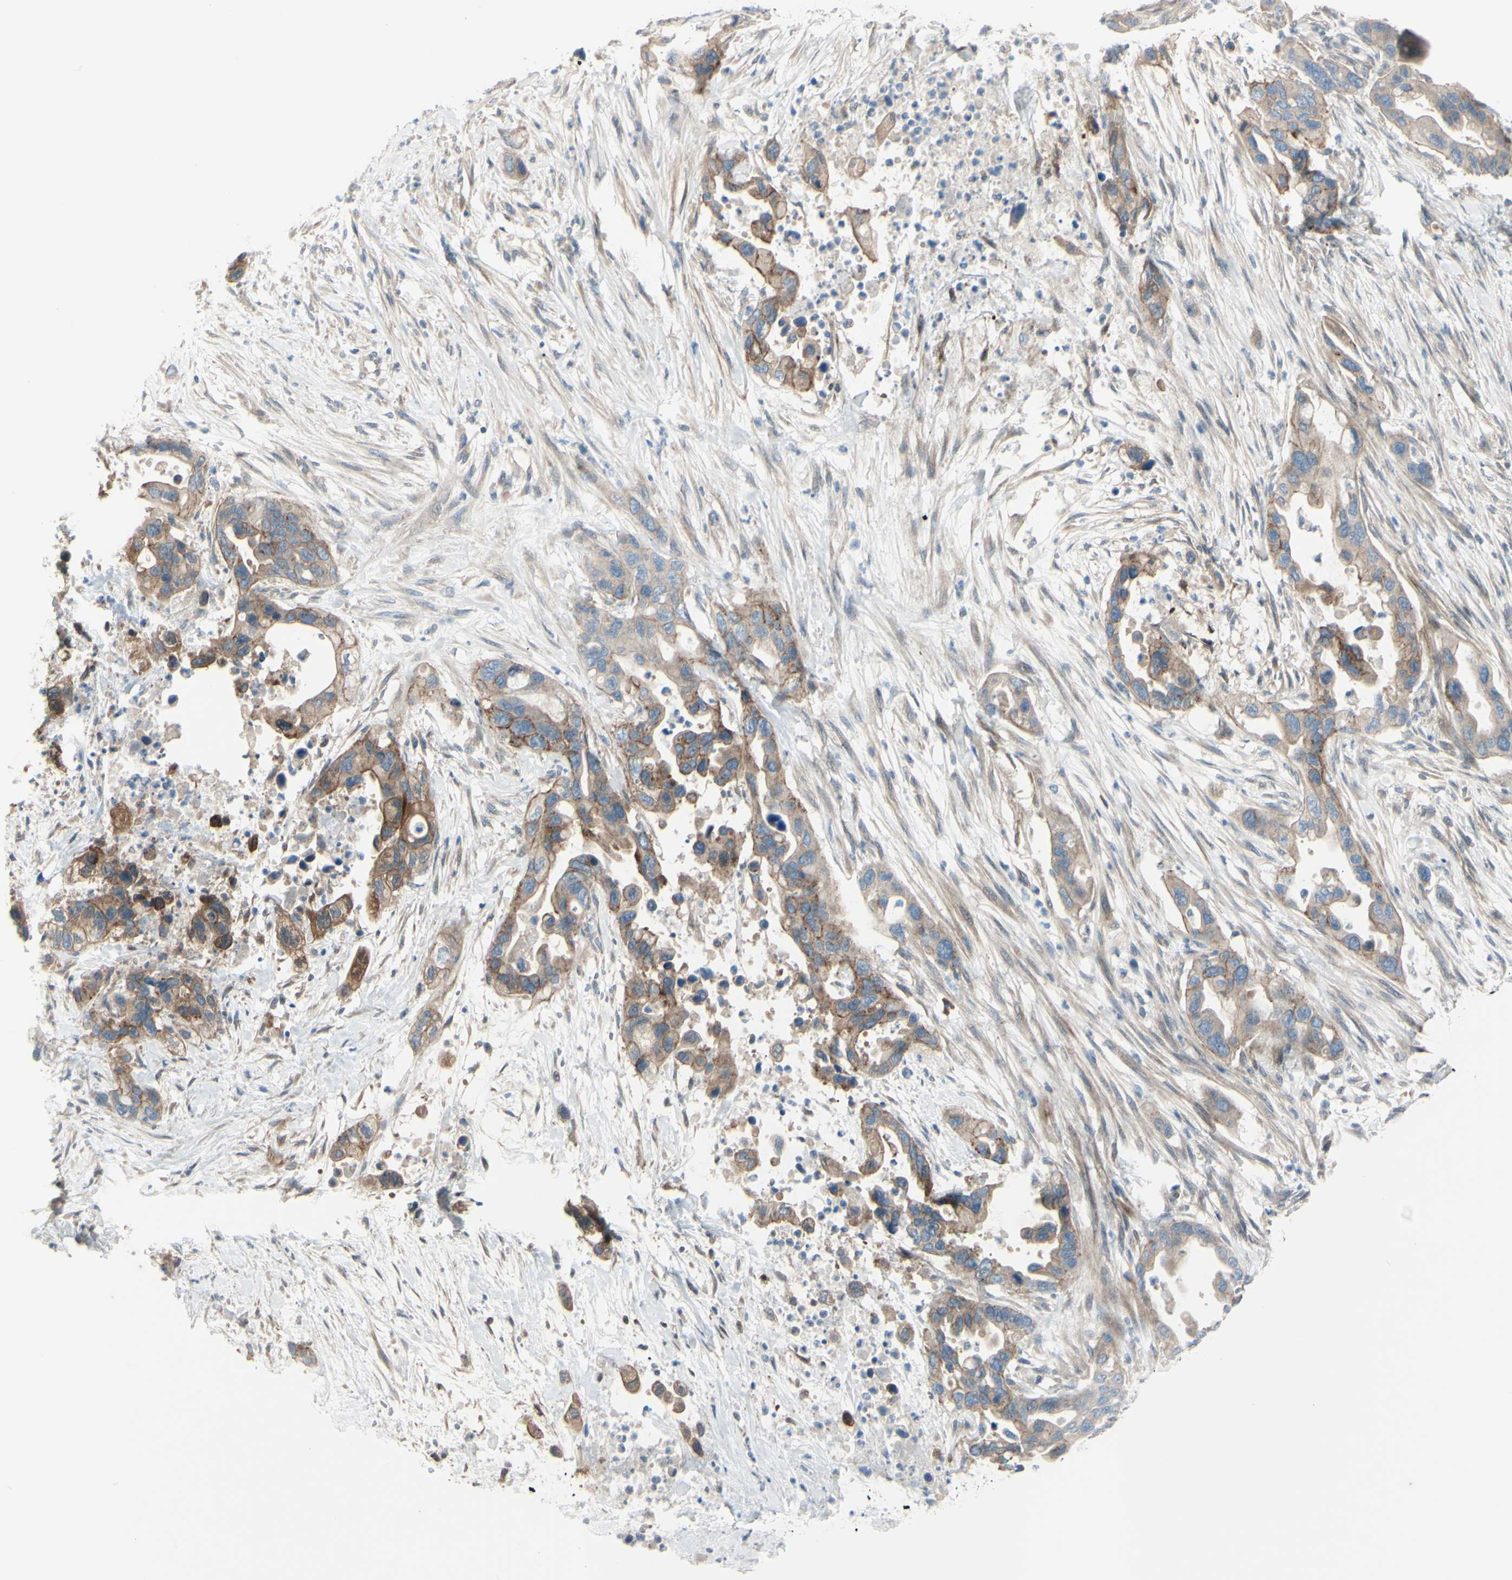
{"staining": {"intensity": "moderate", "quantity": ">75%", "location": "cytoplasmic/membranous"}, "tissue": "pancreatic cancer", "cell_type": "Tumor cells", "image_type": "cancer", "snomed": [{"axis": "morphology", "description": "Adenocarcinoma, NOS"}, {"axis": "topography", "description": "Pancreas"}], "caption": "Immunohistochemical staining of human pancreatic cancer reveals medium levels of moderate cytoplasmic/membranous protein staining in approximately >75% of tumor cells.", "gene": "LRRK1", "patient": {"sex": "female", "age": 71}}